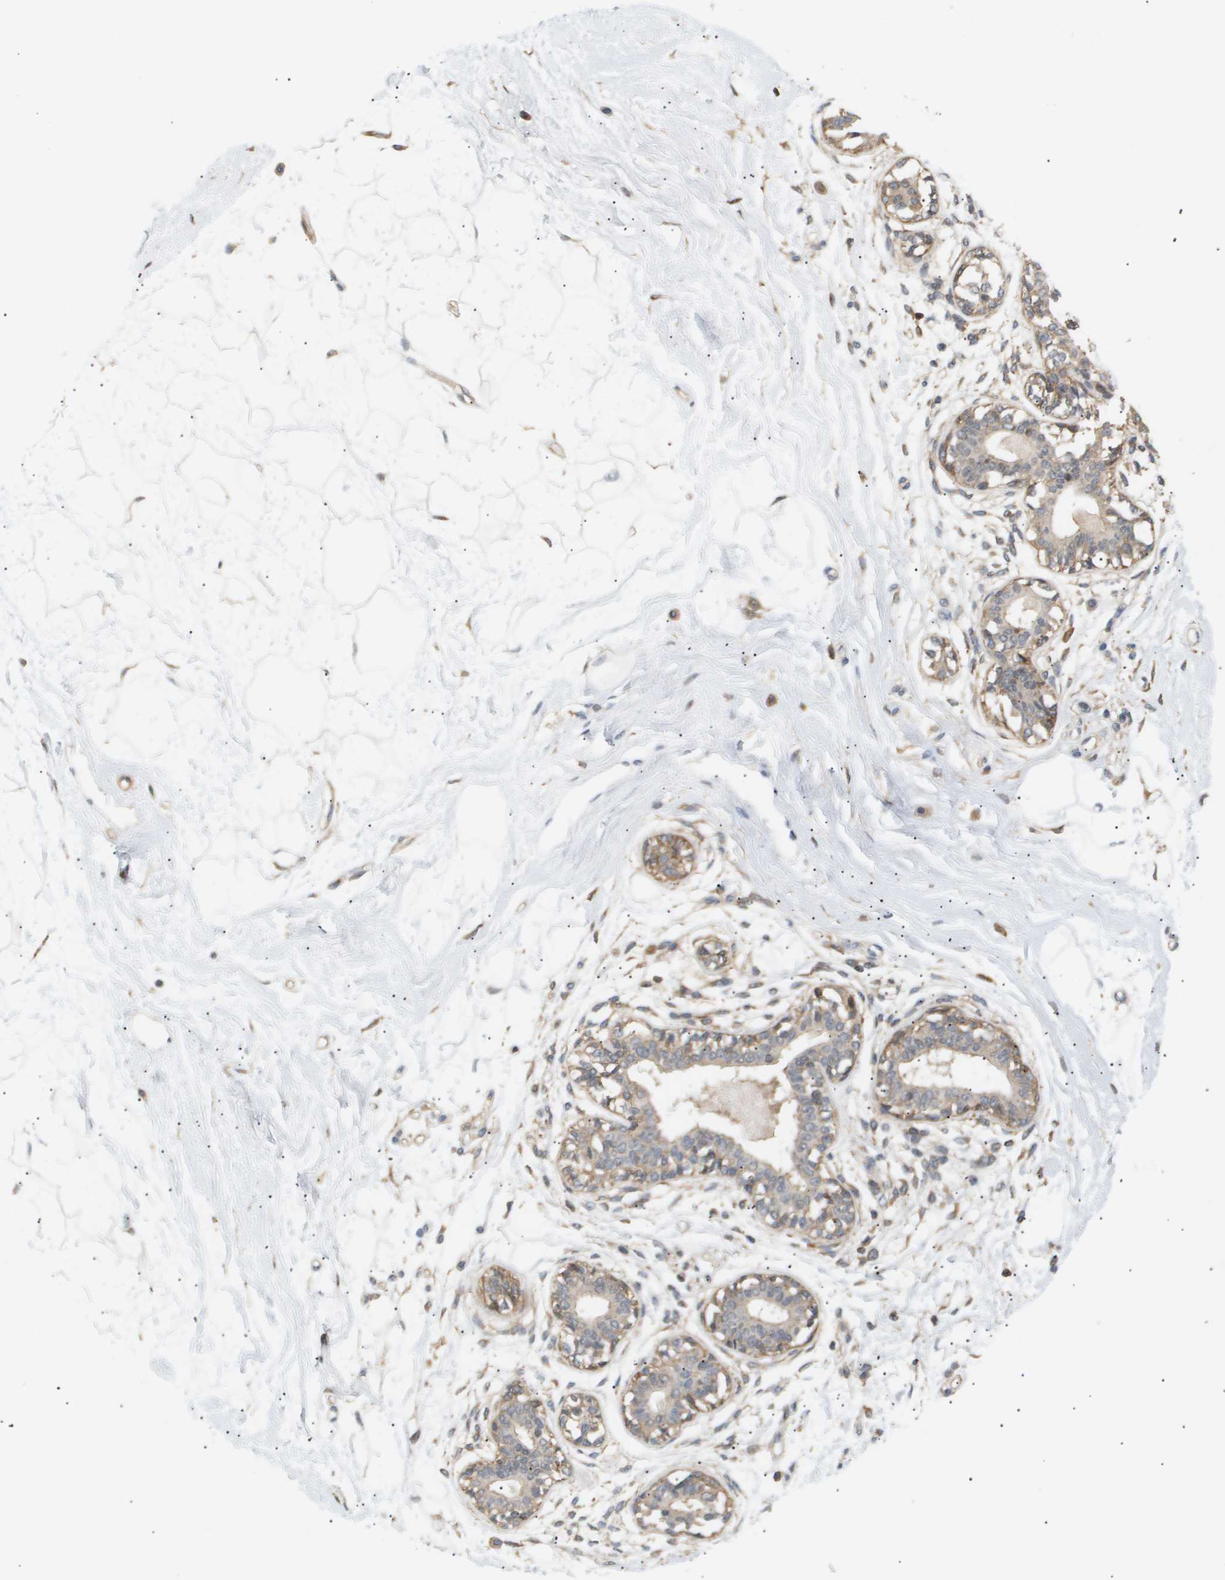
{"staining": {"intensity": "negative", "quantity": "none", "location": "none"}, "tissue": "breast", "cell_type": "Adipocytes", "image_type": "normal", "snomed": [{"axis": "morphology", "description": "Normal tissue, NOS"}, {"axis": "topography", "description": "Breast"}], "caption": "Immunohistochemistry (IHC) image of benign breast: human breast stained with DAB reveals no significant protein staining in adipocytes. (IHC, brightfield microscopy, high magnification).", "gene": "CORO2B", "patient": {"sex": "female", "age": 45}}